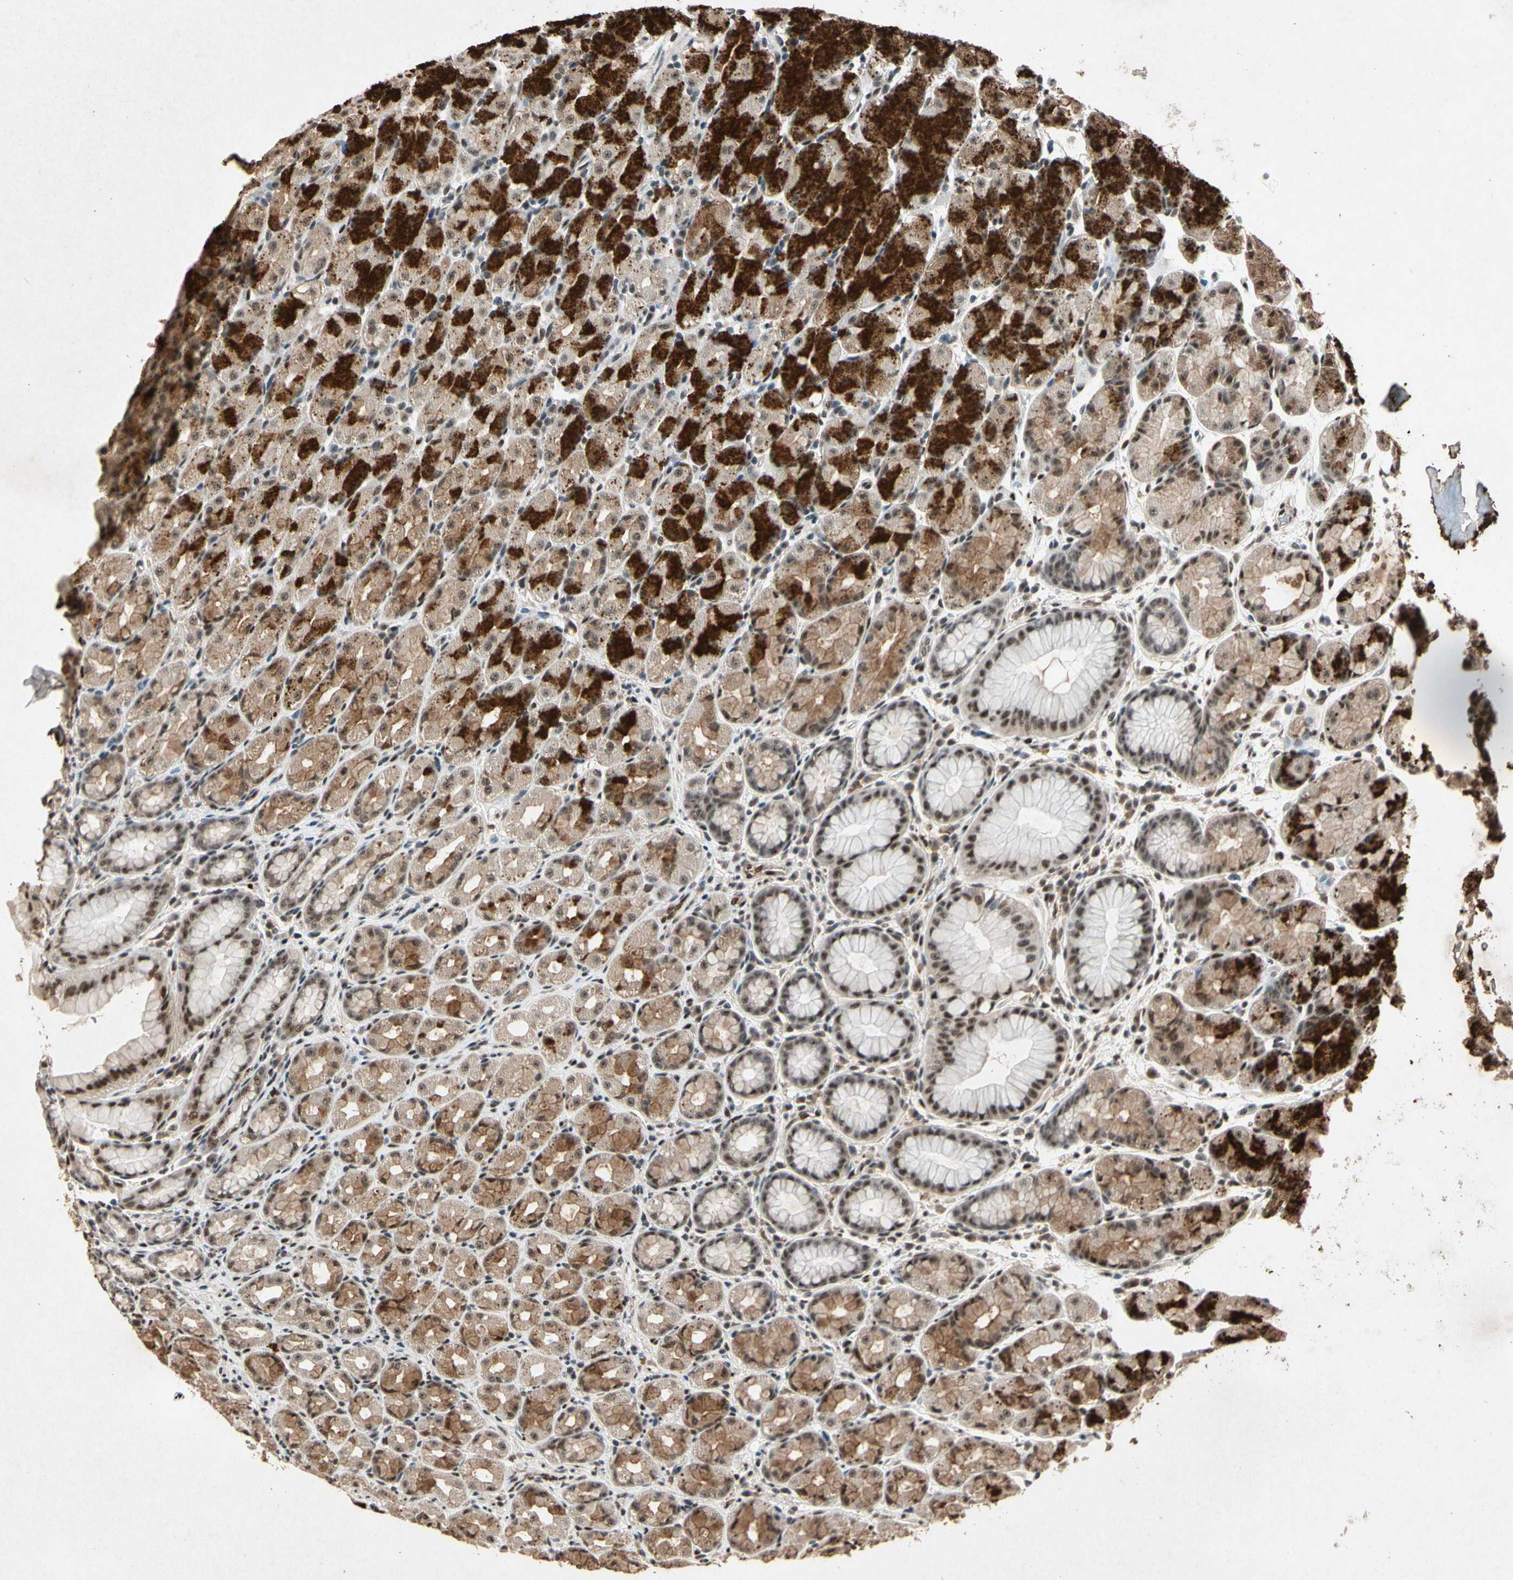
{"staining": {"intensity": "strong", "quantity": "25%-75%", "location": "cytoplasmic/membranous,nuclear"}, "tissue": "stomach", "cell_type": "Glandular cells", "image_type": "normal", "snomed": [{"axis": "morphology", "description": "Normal tissue, NOS"}, {"axis": "topography", "description": "Stomach, upper"}], "caption": "DAB (3,3'-diaminobenzidine) immunohistochemical staining of unremarkable human stomach shows strong cytoplasmic/membranous,nuclear protein positivity in about 25%-75% of glandular cells. Using DAB (3,3'-diaminobenzidine) (brown) and hematoxylin (blue) stains, captured at high magnification using brightfield microscopy.", "gene": "PML", "patient": {"sex": "male", "age": 68}}